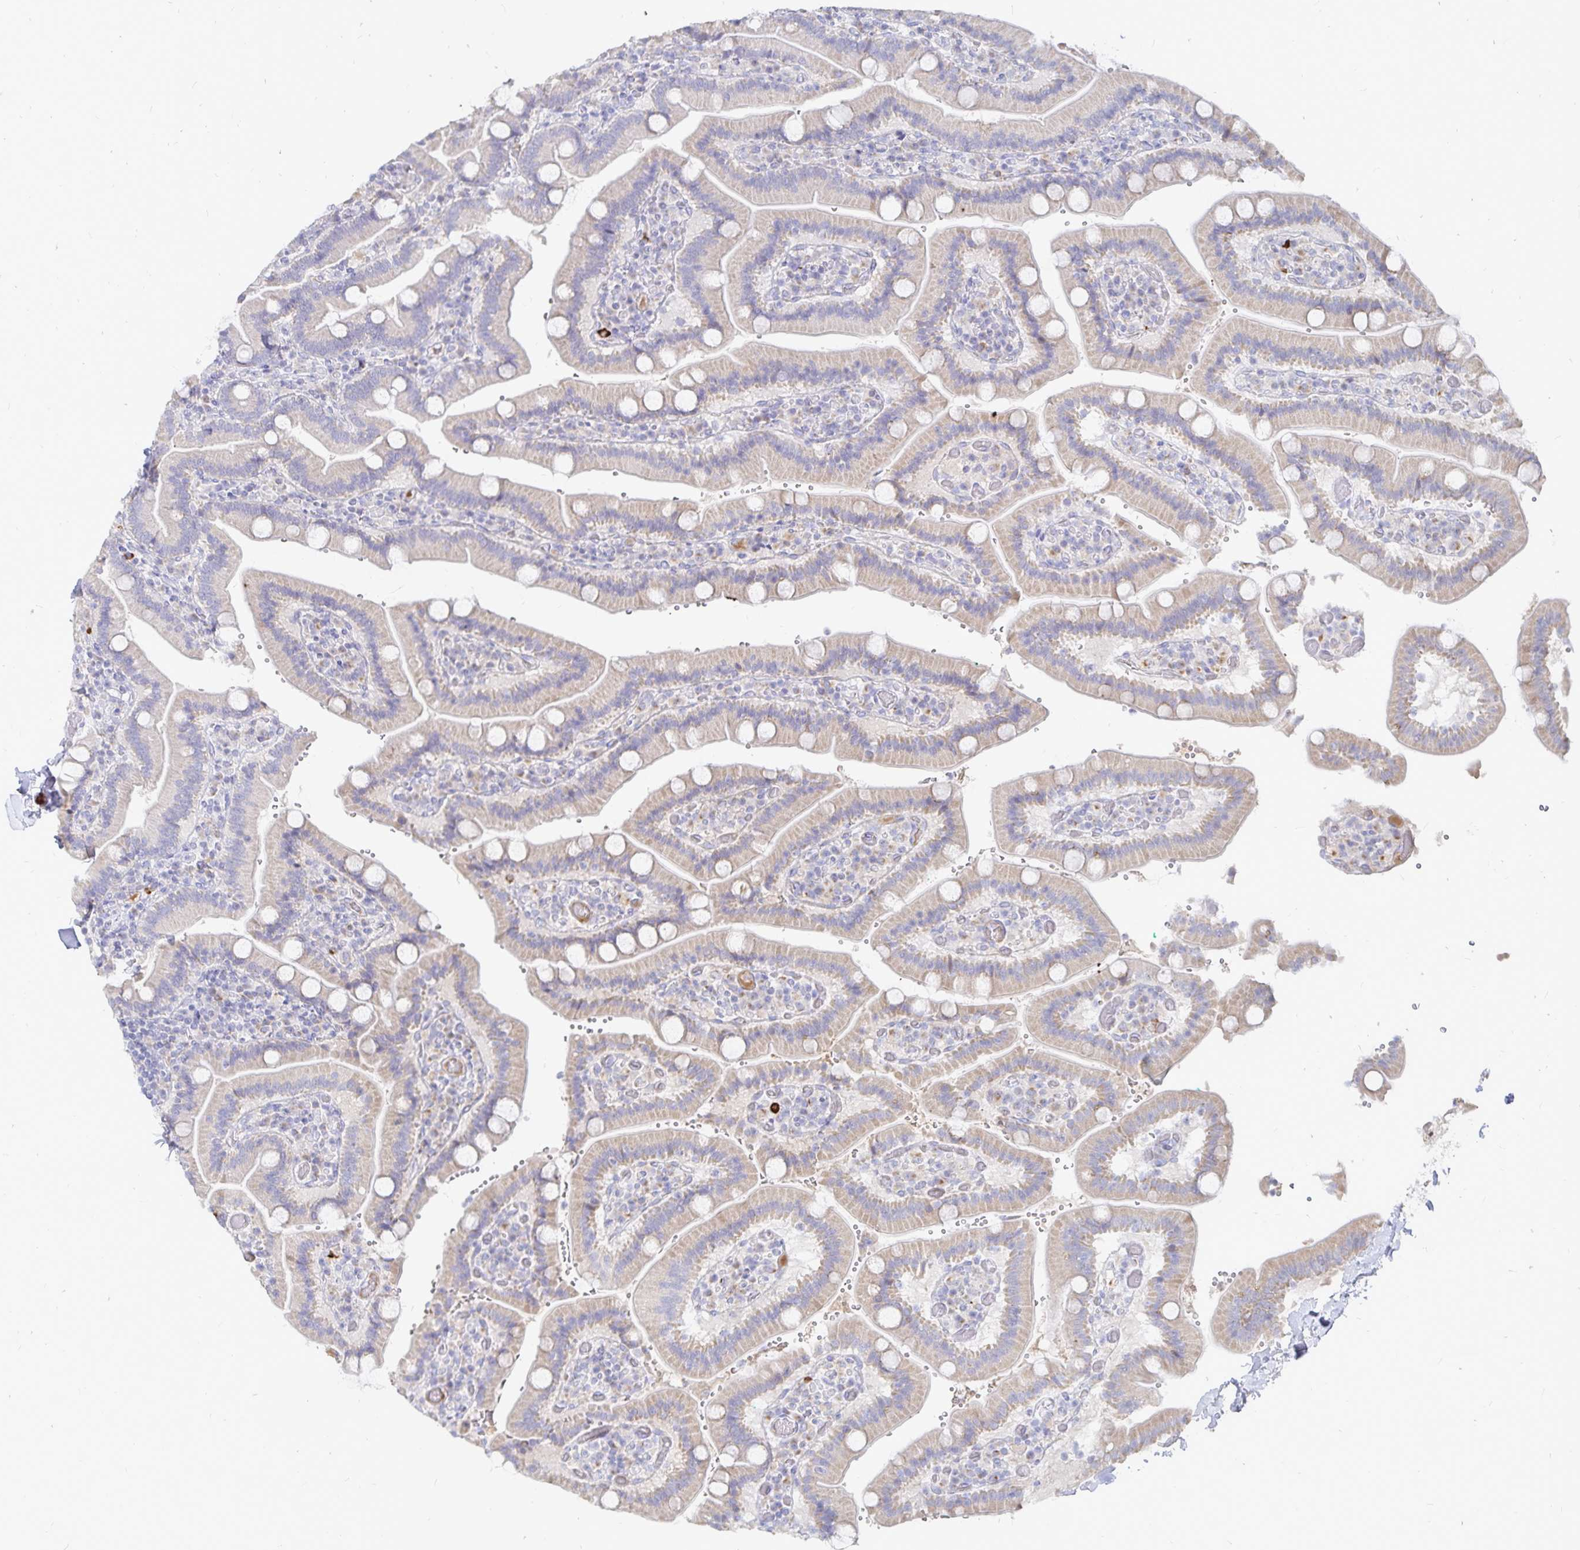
{"staining": {"intensity": "weak", "quantity": "25%-75%", "location": "cytoplasmic/membranous"}, "tissue": "duodenum", "cell_type": "Glandular cells", "image_type": "normal", "snomed": [{"axis": "morphology", "description": "Normal tissue, NOS"}, {"axis": "topography", "description": "Duodenum"}], "caption": "Immunohistochemistry (DAB (3,3'-diaminobenzidine)) staining of unremarkable human duodenum displays weak cytoplasmic/membranous protein staining in about 25%-75% of glandular cells.", "gene": "PKHD1", "patient": {"sex": "female", "age": 62}}